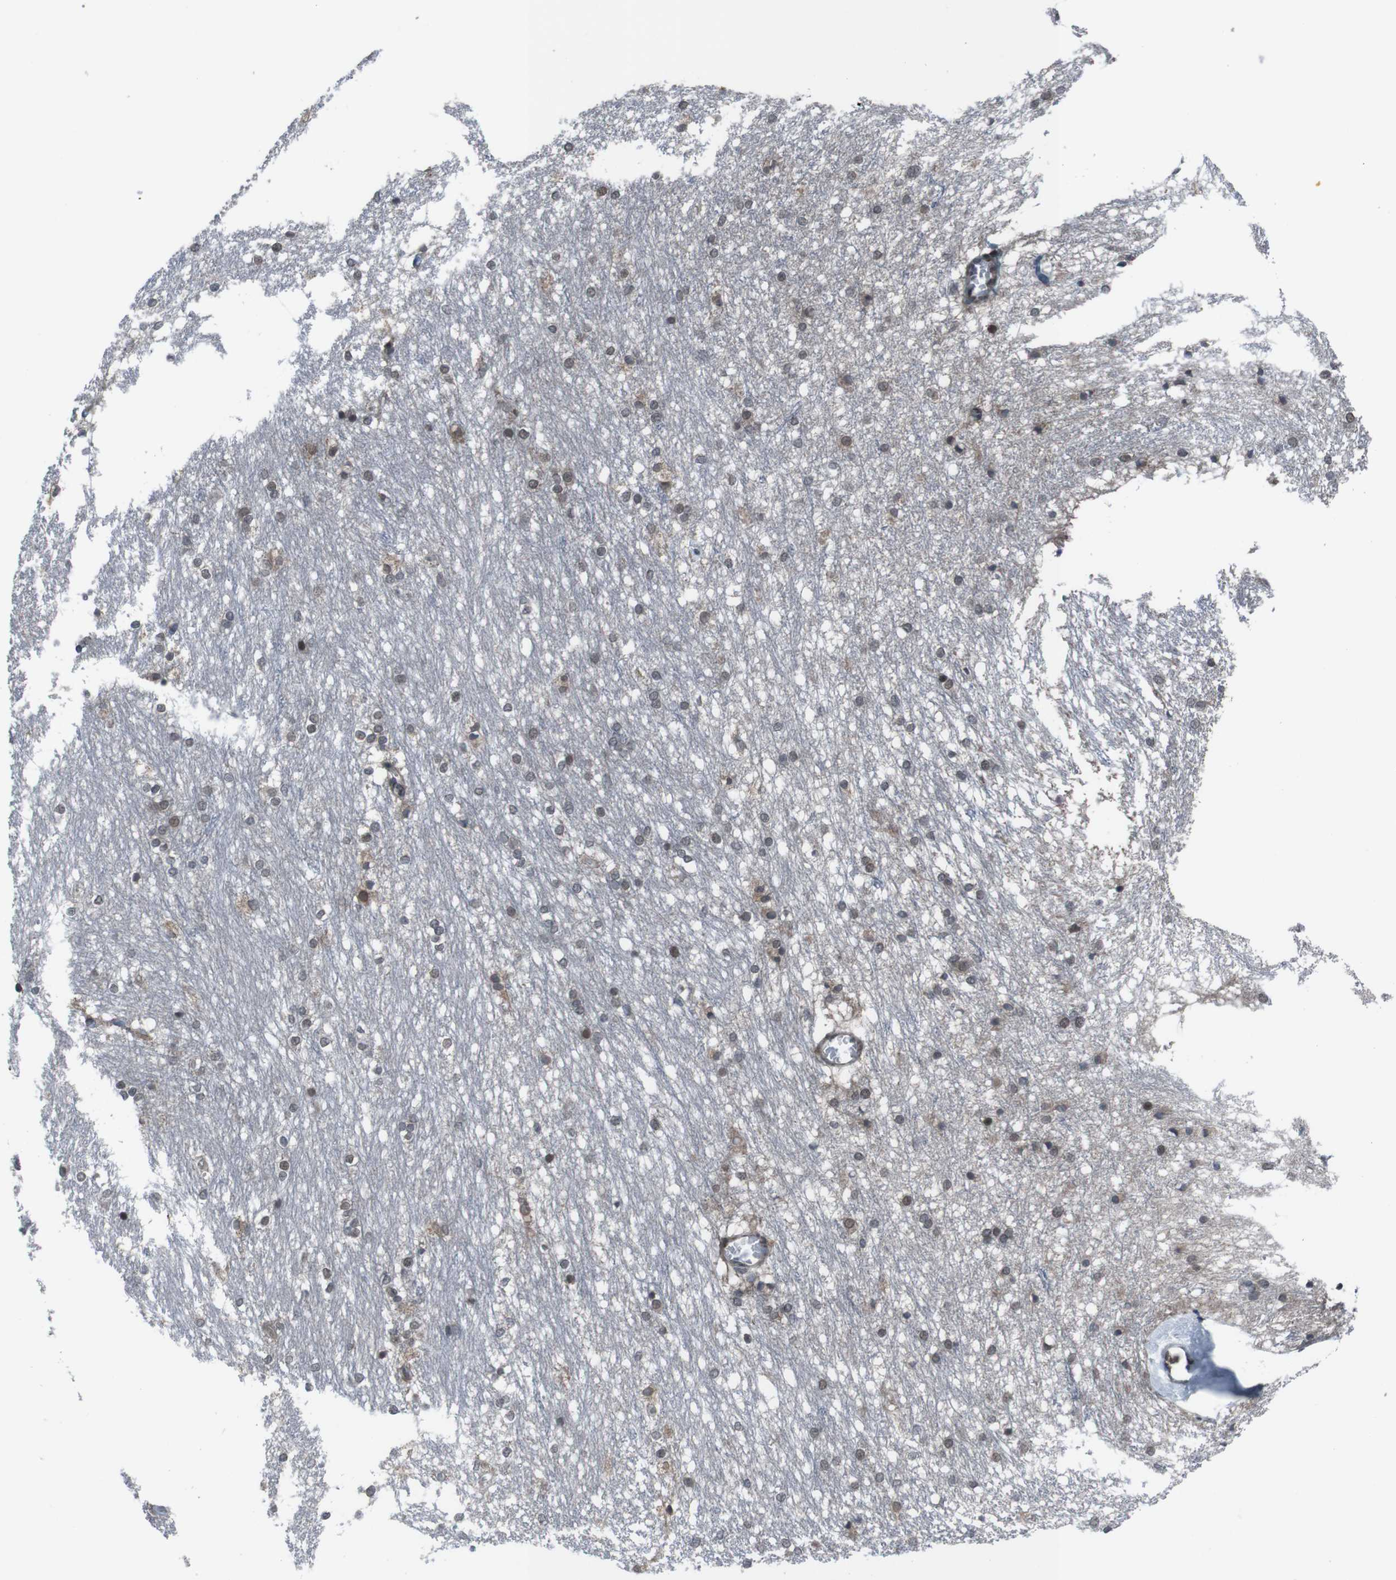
{"staining": {"intensity": "moderate", "quantity": ">75%", "location": "nuclear"}, "tissue": "caudate", "cell_type": "Glial cells", "image_type": "normal", "snomed": [{"axis": "morphology", "description": "Normal tissue, NOS"}, {"axis": "topography", "description": "Lateral ventricle wall"}], "caption": "This is a photomicrograph of IHC staining of normal caudate, which shows moderate positivity in the nuclear of glial cells.", "gene": "SS18L1", "patient": {"sex": "female", "age": 19}}